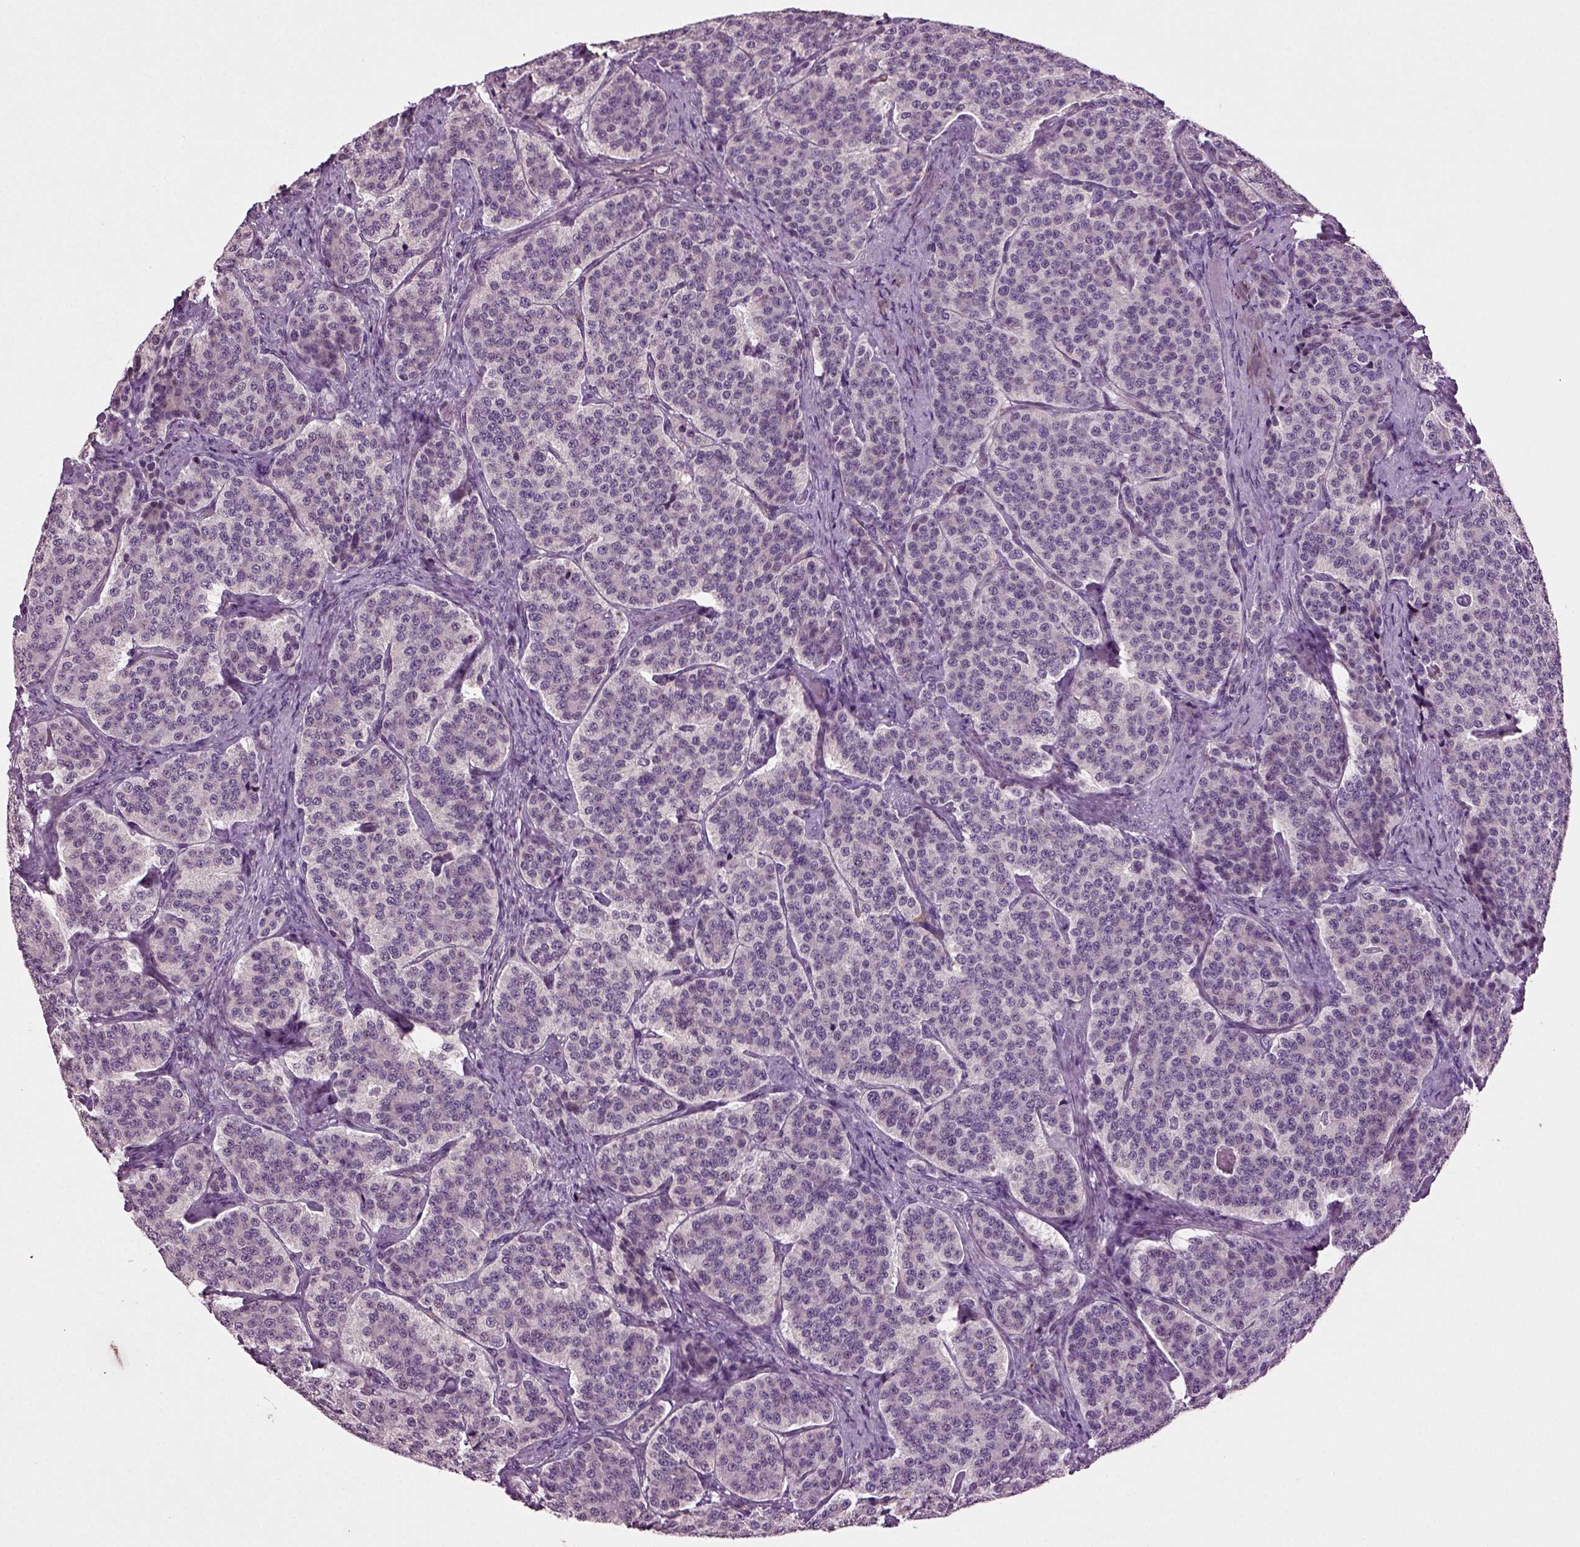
{"staining": {"intensity": "negative", "quantity": "none", "location": "none"}, "tissue": "carcinoid", "cell_type": "Tumor cells", "image_type": "cancer", "snomed": [{"axis": "morphology", "description": "Carcinoid, malignant, NOS"}, {"axis": "topography", "description": "Small intestine"}], "caption": "Tumor cells are negative for protein expression in human carcinoid (malignant). Brightfield microscopy of IHC stained with DAB (3,3'-diaminobenzidine) (brown) and hematoxylin (blue), captured at high magnification.", "gene": "SLC17A6", "patient": {"sex": "female", "age": 58}}